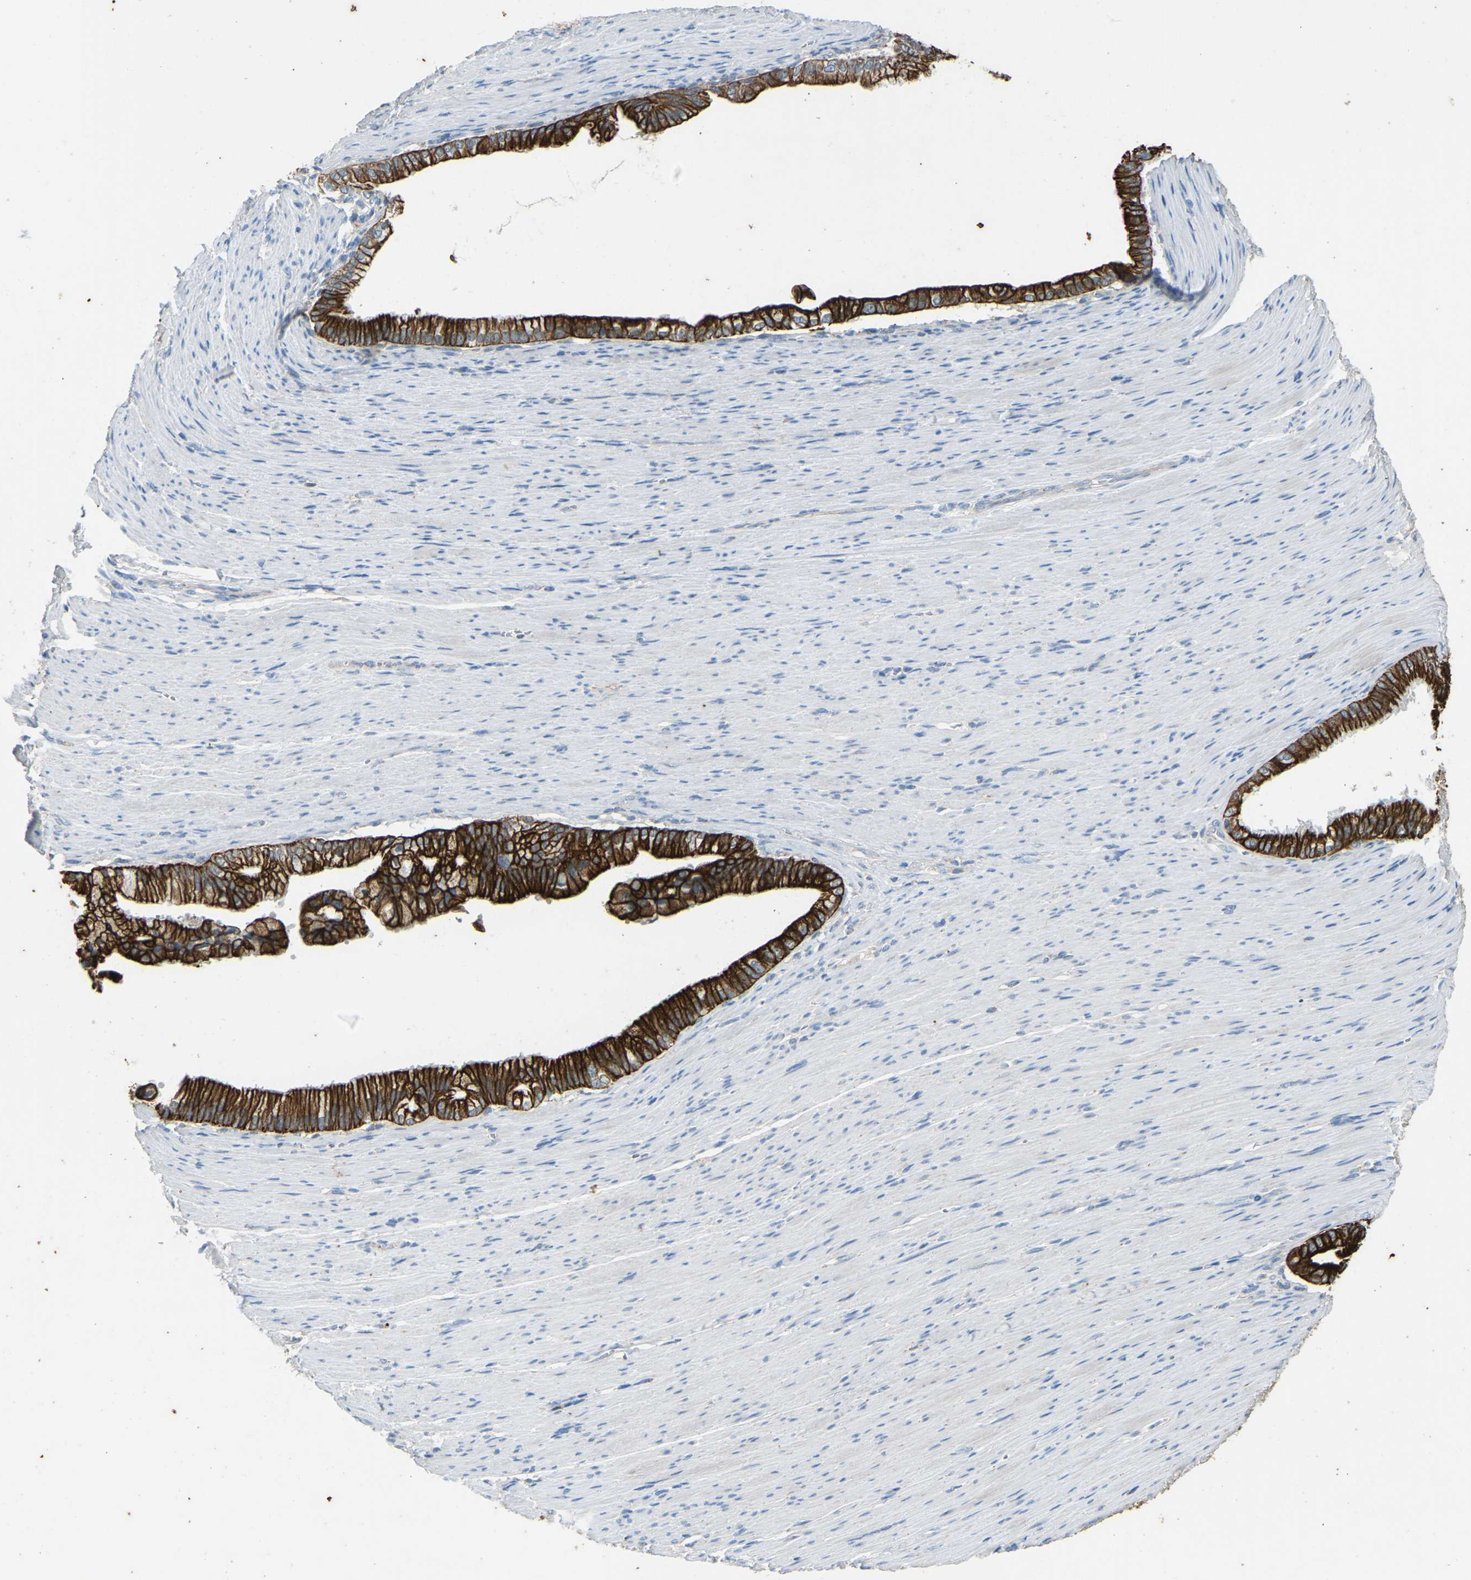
{"staining": {"intensity": "strong", "quantity": ">75%", "location": "cytoplasmic/membranous"}, "tissue": "pancreatic cancer", "cell_type": "Tumor cells", "image_type": "cancer", "snomed": [{"axis": "morphology", "description": "Adenocarcinoma, NOS"}, {"axis": "topography", "description": "Pancreas"}], "caption": "IHC image of pancreatic adenocarcinoma stained for a protein (brown), which demonstrates high levels of strong cytoplasmic/membranous expression in about >75% of tumor cells.", "gene": "ZNF200", "patient": {"sex": "male", "age": 69}}